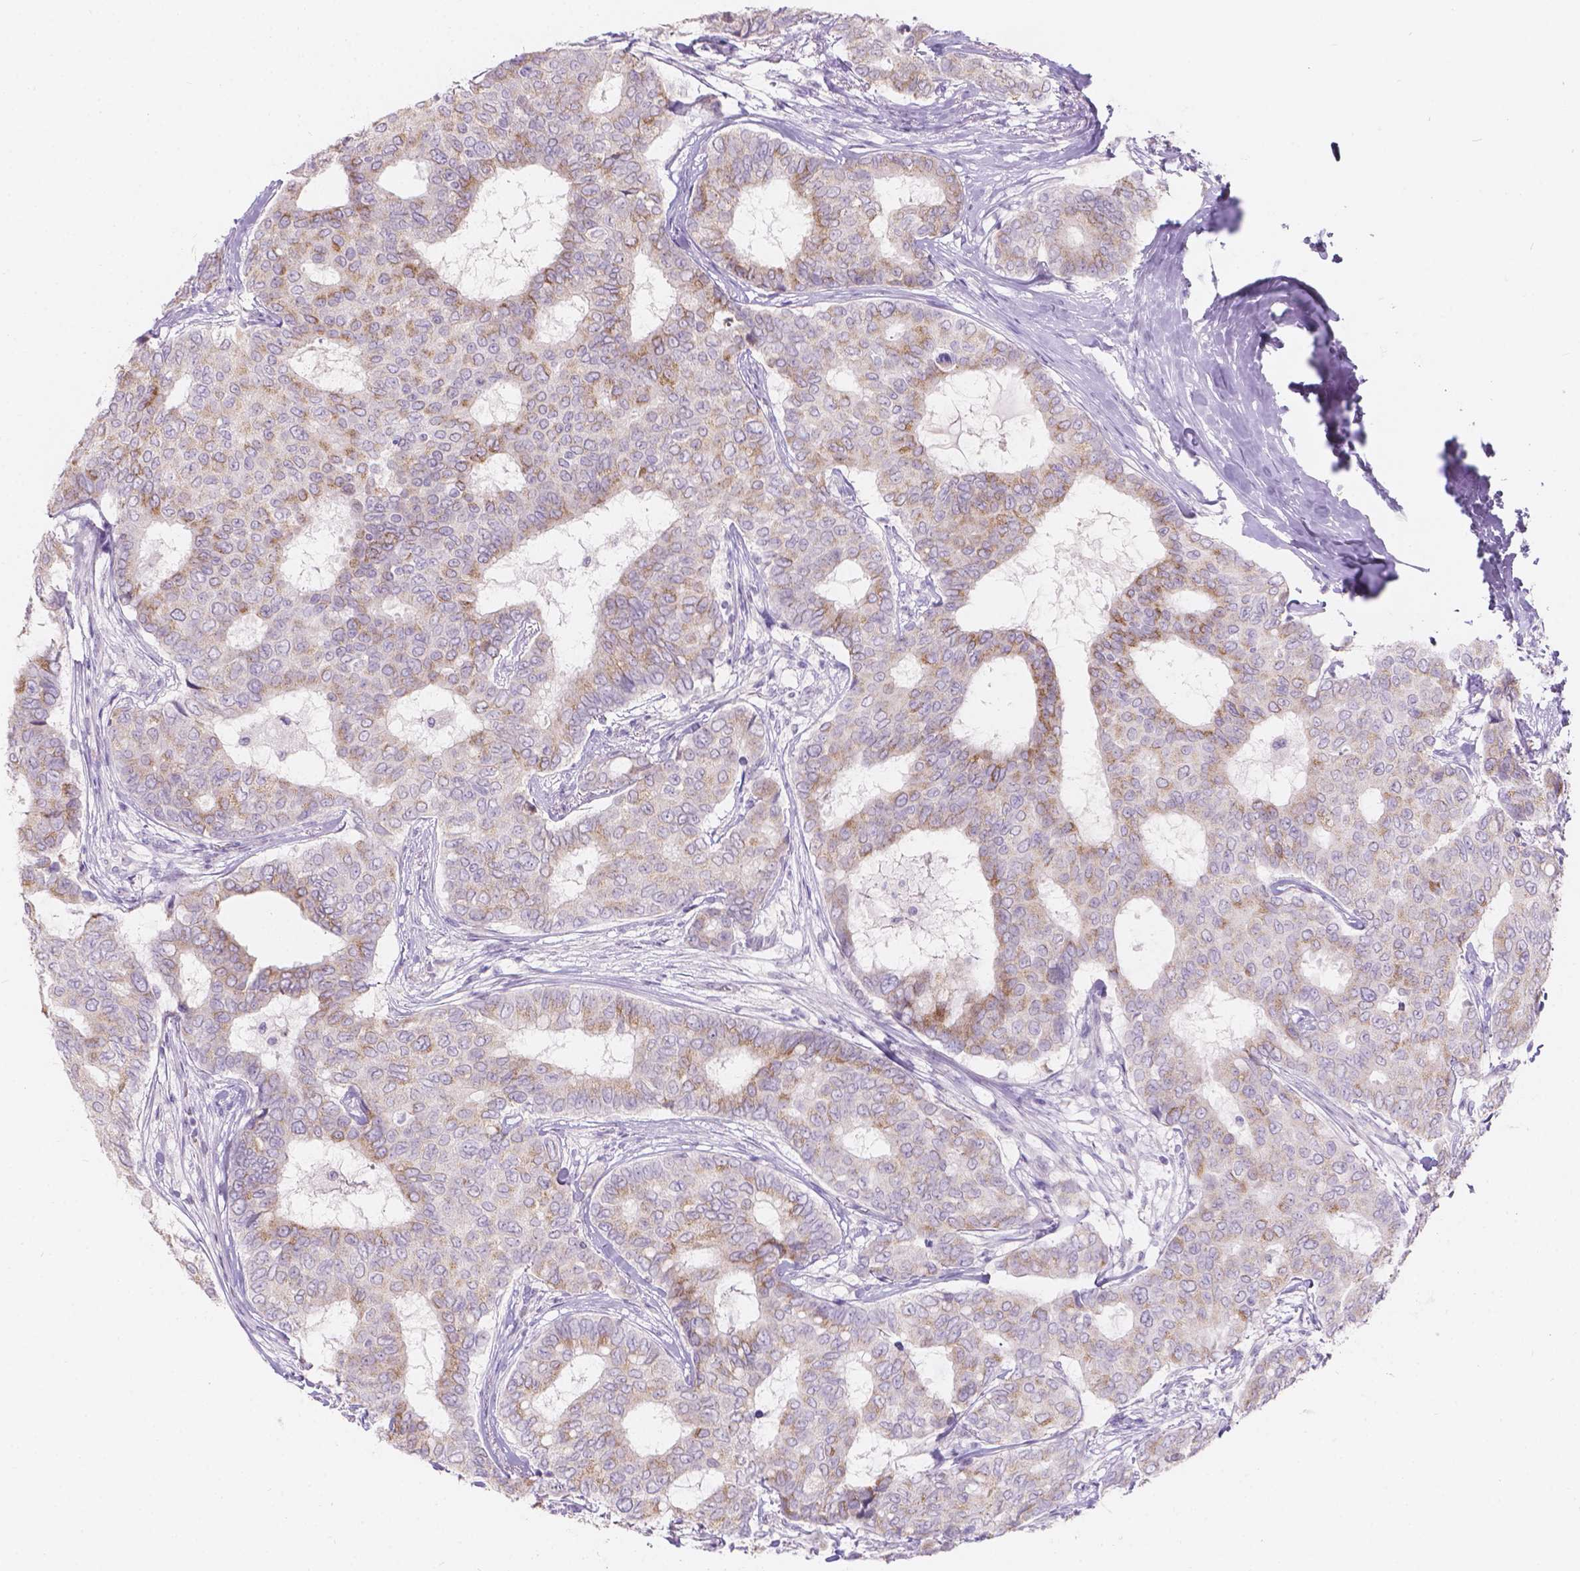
{"staining": {"intensity": "weak", "quantity": "25%-75%", "location": "cytoplasmic/membranous"}, "tissue": "breast cancer", "cell_type": "Tumor cells", "image_type": "cancer", "snomed": [{"axis": "morphology", "description": "Duct carcinoma"}, {"axis": "topography", "description": "Breast"}], "caption": "Brown immunohistochemical staining in breast cancer (infiltrating ductal carcinoma) exhibits weak cytoplasmic/membranous expression in about 25%-75% of tumor cells.", "gene": "HTN3", "patient": {"sex": "female", "age": 75}}